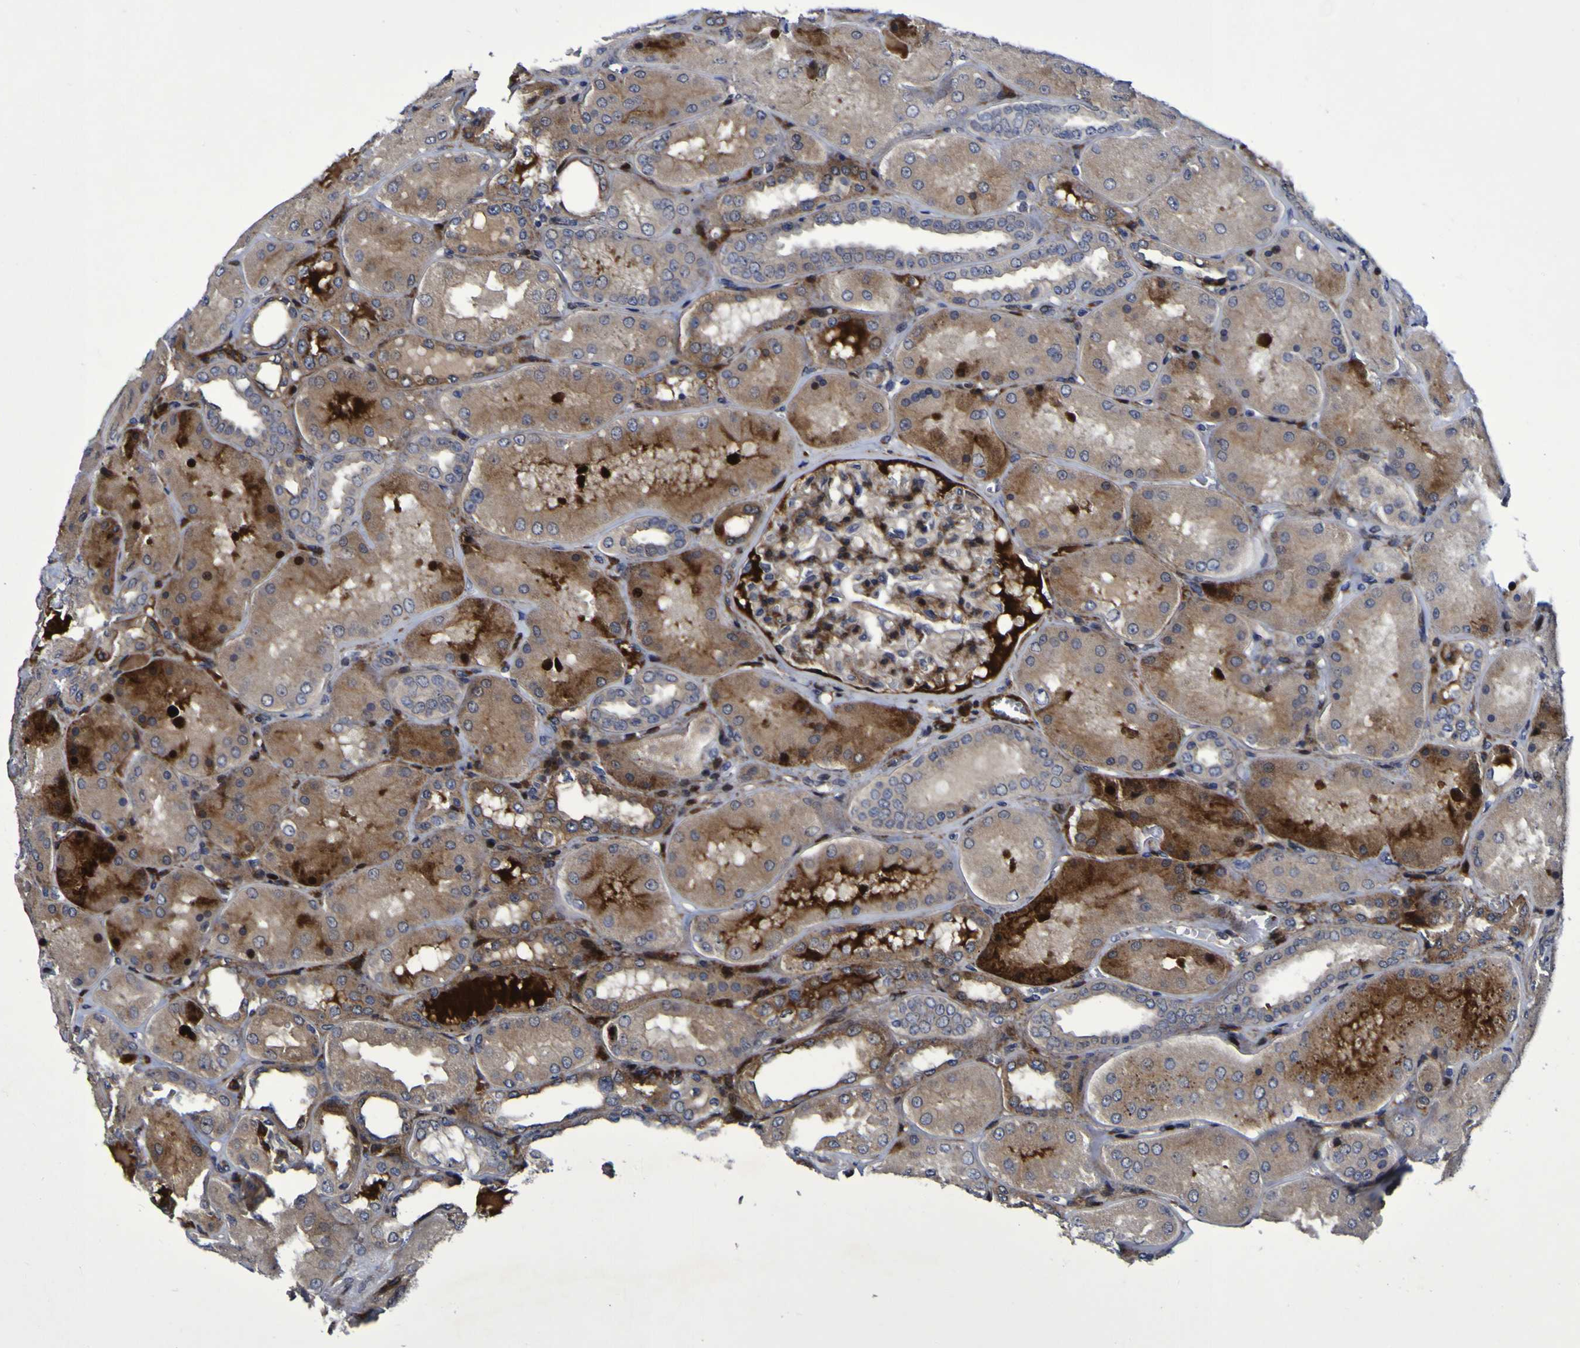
{"staining": {"intensity": "moderate", "quantity": ">75%", "location": "cytoplasmic/membranous,nuclear"}, "tissue": "kidney", "cell_type": "Cells in glomeruli", "image_type": "normal", "snomed": [{"axis": "morphology", "description": "Normal tissue, NOS"}, {"axis": "topography", "description": "Kidney"}], "caption": "A medium amount of moderate cytoplasmic/membranous,nuclear positivity is seen in approximately >75% of cells in glomeruli in benign kidney. The staining was performed using DAB (3,3'-diaminobenzidine), with brown indicating positive protein expression. Nuclei are stained blue with hematoxylin.", "gene": "MGLL", "patient": {"sex": "female", "age": 56}}